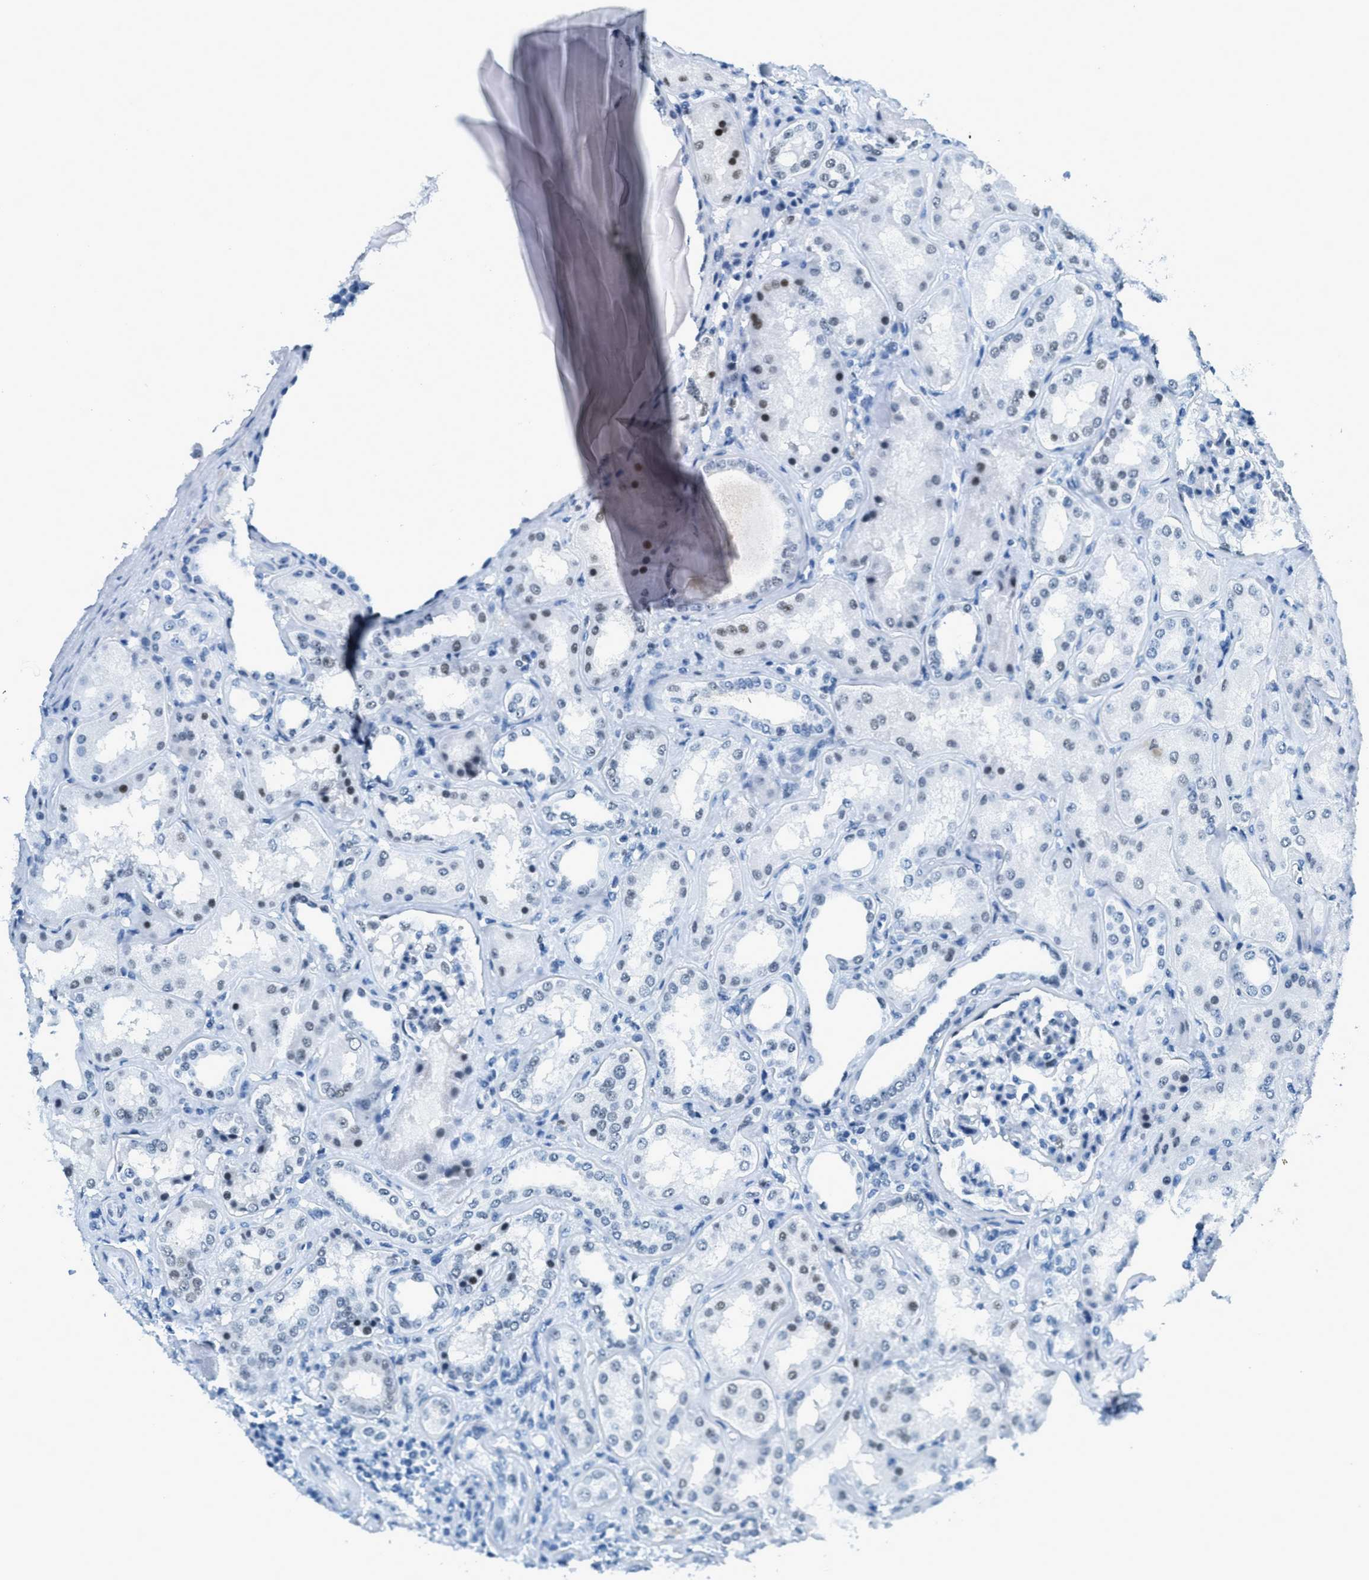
{"staining": {"intensity": "weak", "quantity": "<25%", "location": "nuclear"}, "tissue": "kidney", "cell_type": "Cells in glomeruli", "image_type": "normal", "snomed": [{"axis": "morphology", "description": "Normal tissue, NOS"}, {"axis": "topography", "description": "Kidney"}], "caption": "High power microscopy histopathology image of an immunohistochemistry image of normal kidney, revealing no significant positivity in cells in glomeruli. (DAB (3,3'-diaminobenzidine) IHC visualized using brightfield microscopy, high magnification).", "gene": "PLA2G2A", "patient": {"sex": "female", "age": 56}}